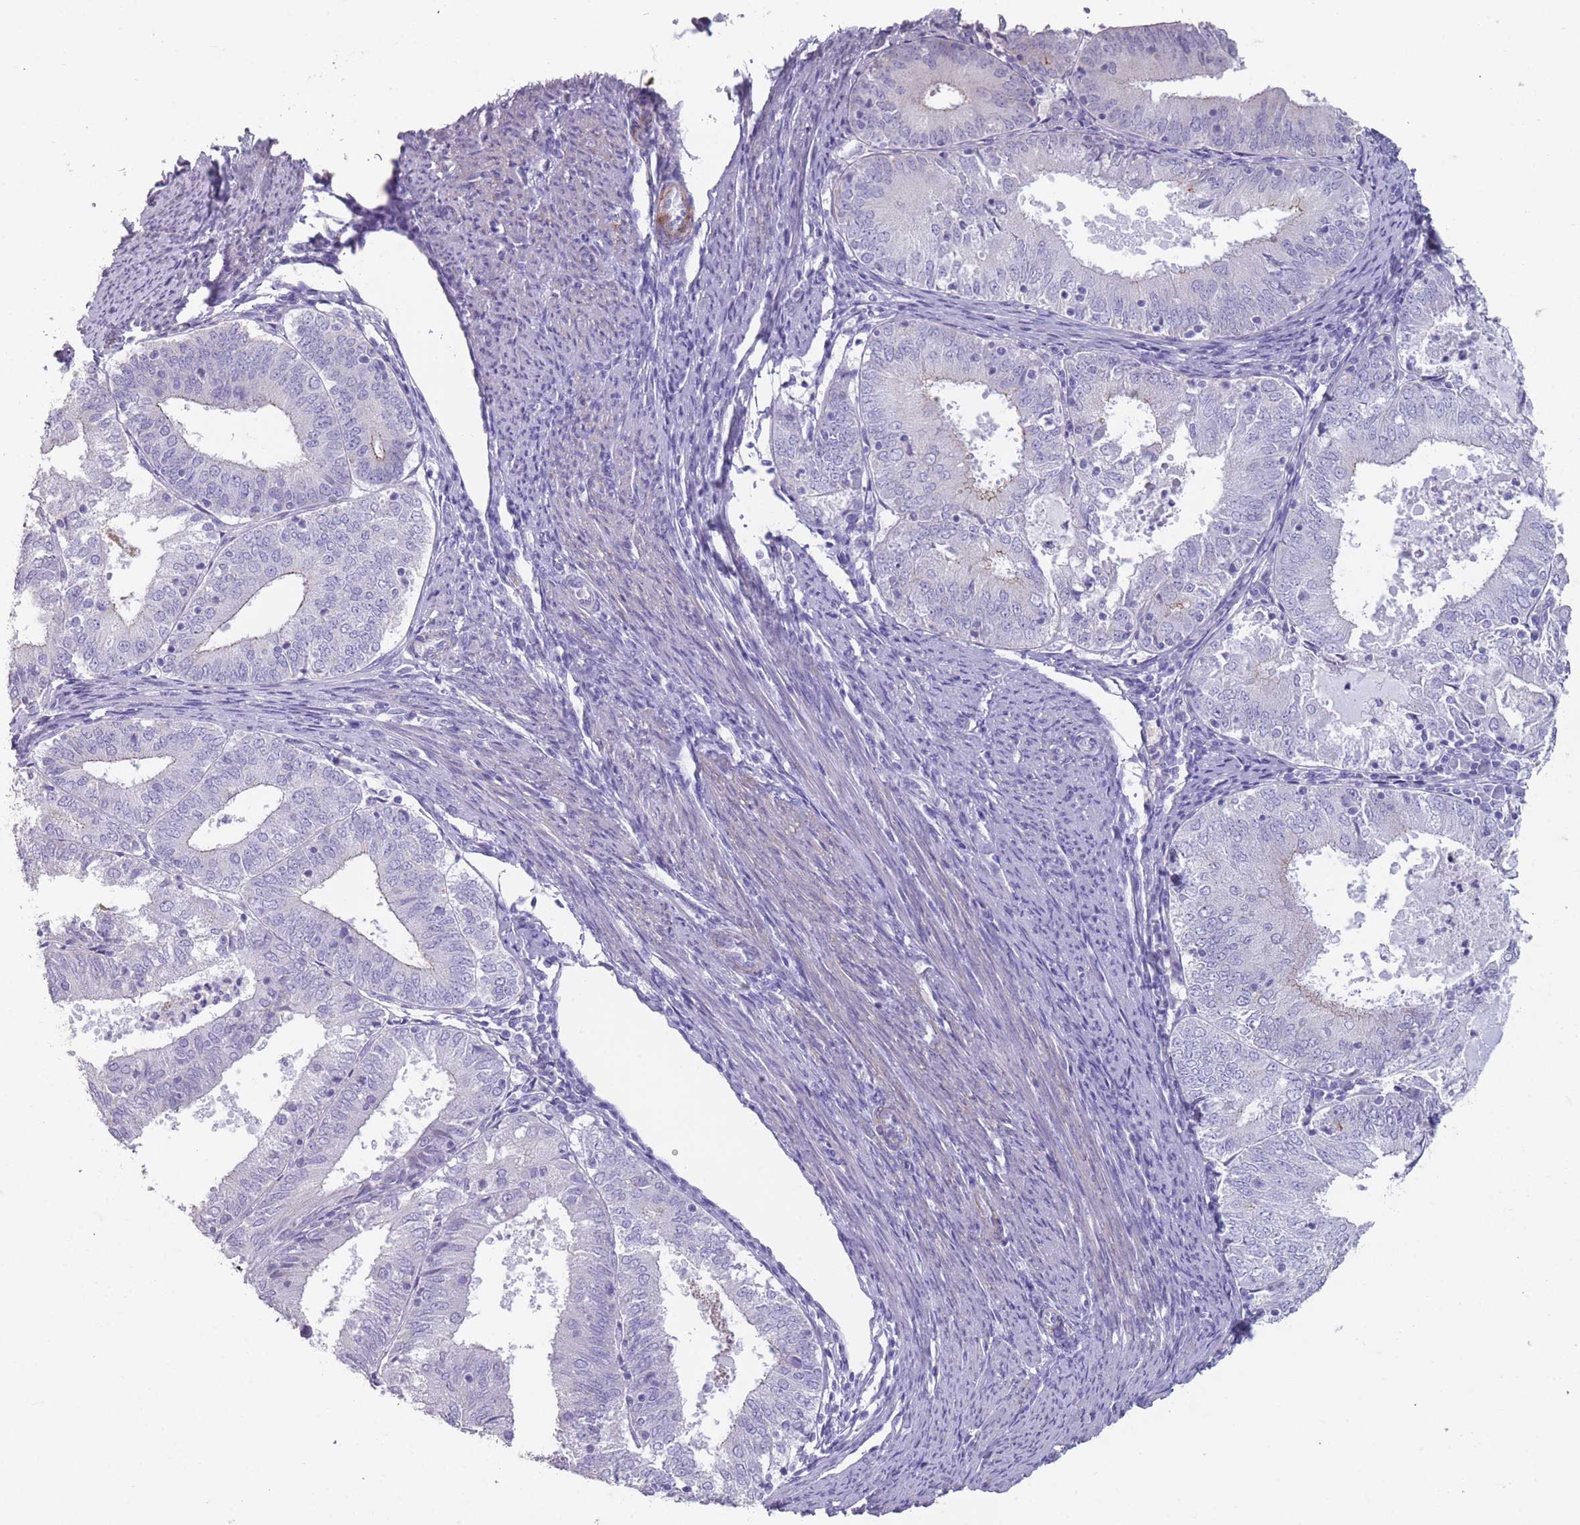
{"staining": {"intensity": "negative", "quantity": "none", "location": "none"}, "tissue": "endometrial cancer", "cell_type": "Tumor cells", "image_type": "cancer", "snomed": [{"axis": "morphology", "description": "Adenocarcinoma, NOS"}, {"axis": "topography", "description": "Endometrium"}], "caption": "IHC photomicrograph of neoplastic tissue: endometrial cancer (adenocarcinoma) stained with DAB (3,3'-diaminobenzidine) exhibits no significant protein staining in tumor cells.", "gene": "RHBG", "patient": {"sex": "female", "age": 57}}